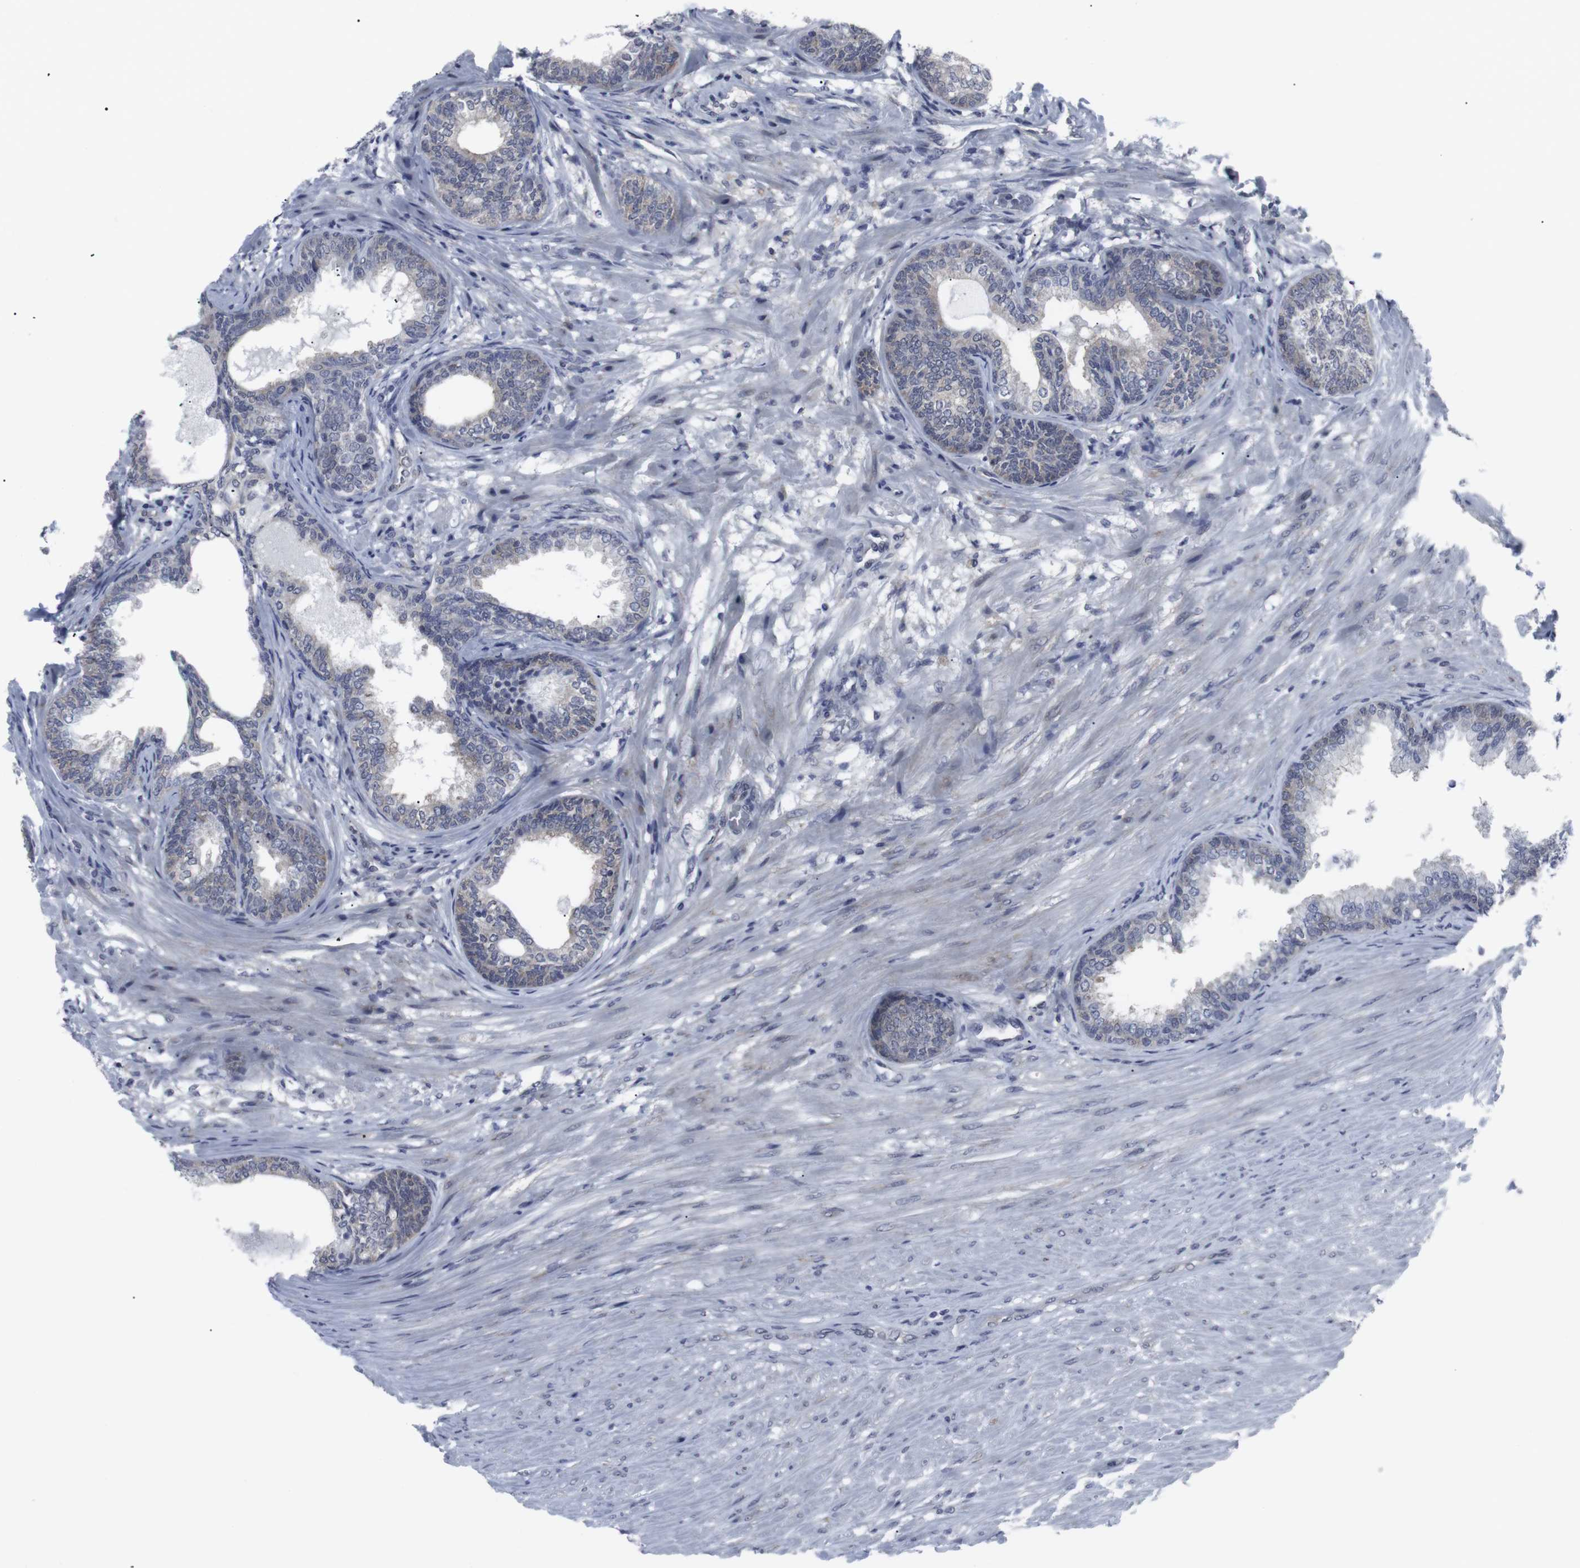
{"staining": {"intensity": "negative", "quantity": "none", "location": "none"}, "tissue": "prostate", "cell_type": "Glandular cells", "image_type": "normal", "snomed": [{"axis": "morphology", "description": "Normal tissue, NOS"}, {"axis": "topography", "description": "Prostate"}], "caption": "There is no significant staining in glandular cells of prostate. (DAB immunohistochemistry with hematoxylin counter stain).", "gene": "GEMIN2", "patient": {"sex": "male", "age": 76}}